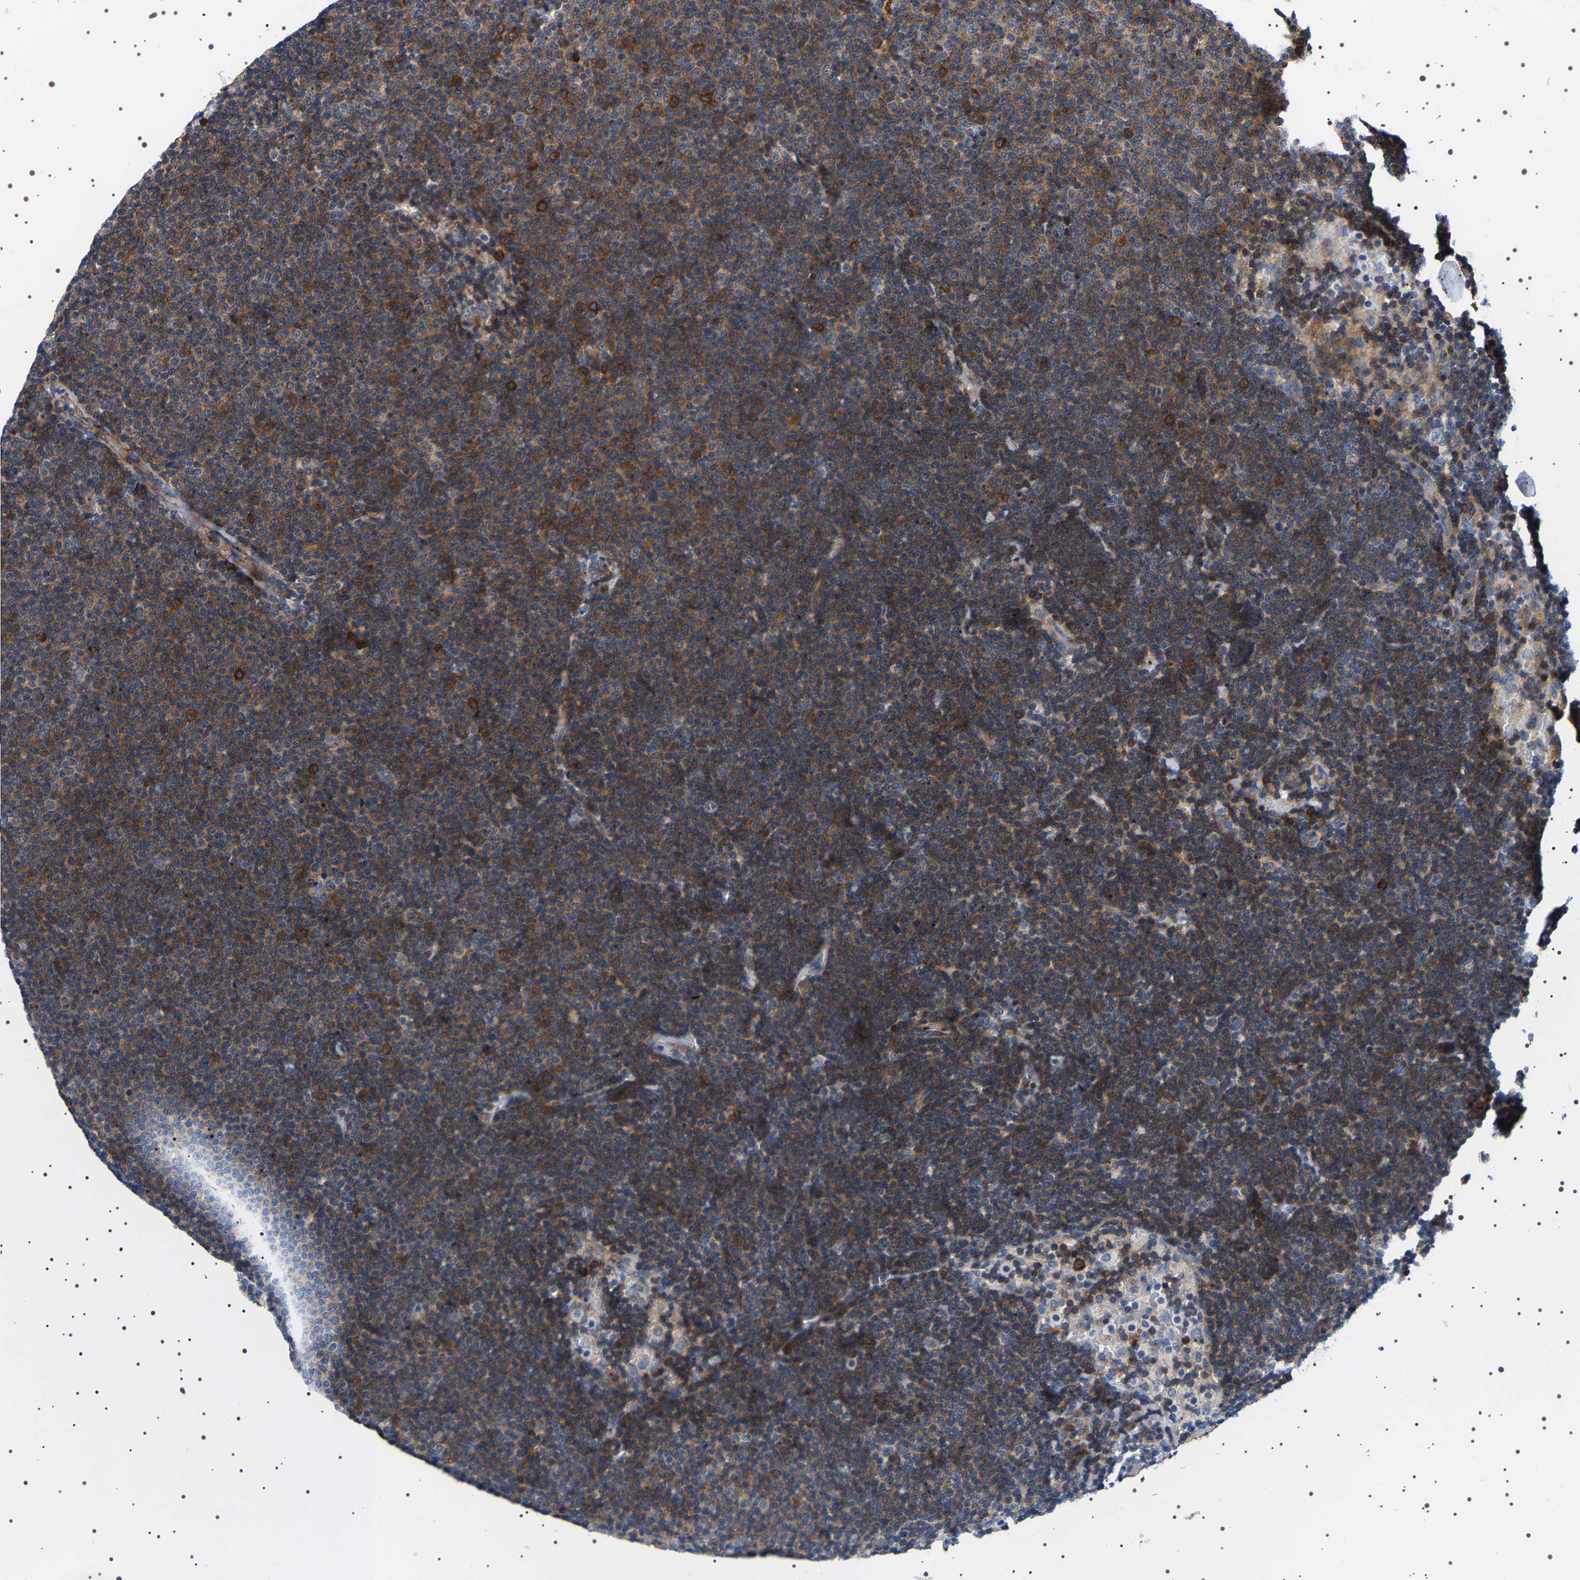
{"staining": {"intensity": "moderate", "quantity": ">75%", "location": "cytoplasmic/membranous"}, "tissue": "lymphoma", "cell_type": "Tumor cells", "image_type": "cancer", "snomed": [{"axis": "morphology", "description": "Malignant lymphoma, non-Hodgkin's type, Low grade"}, {"axis": "topography", "description": "Lymph node"}], "caption": "Protein staining demonstrates moderate cytoplasmic/membranous expression in about >75% of tumor cells in lymphoma.", "gene": "SQLE", "patient": {"sex": "female", "age": 53}}